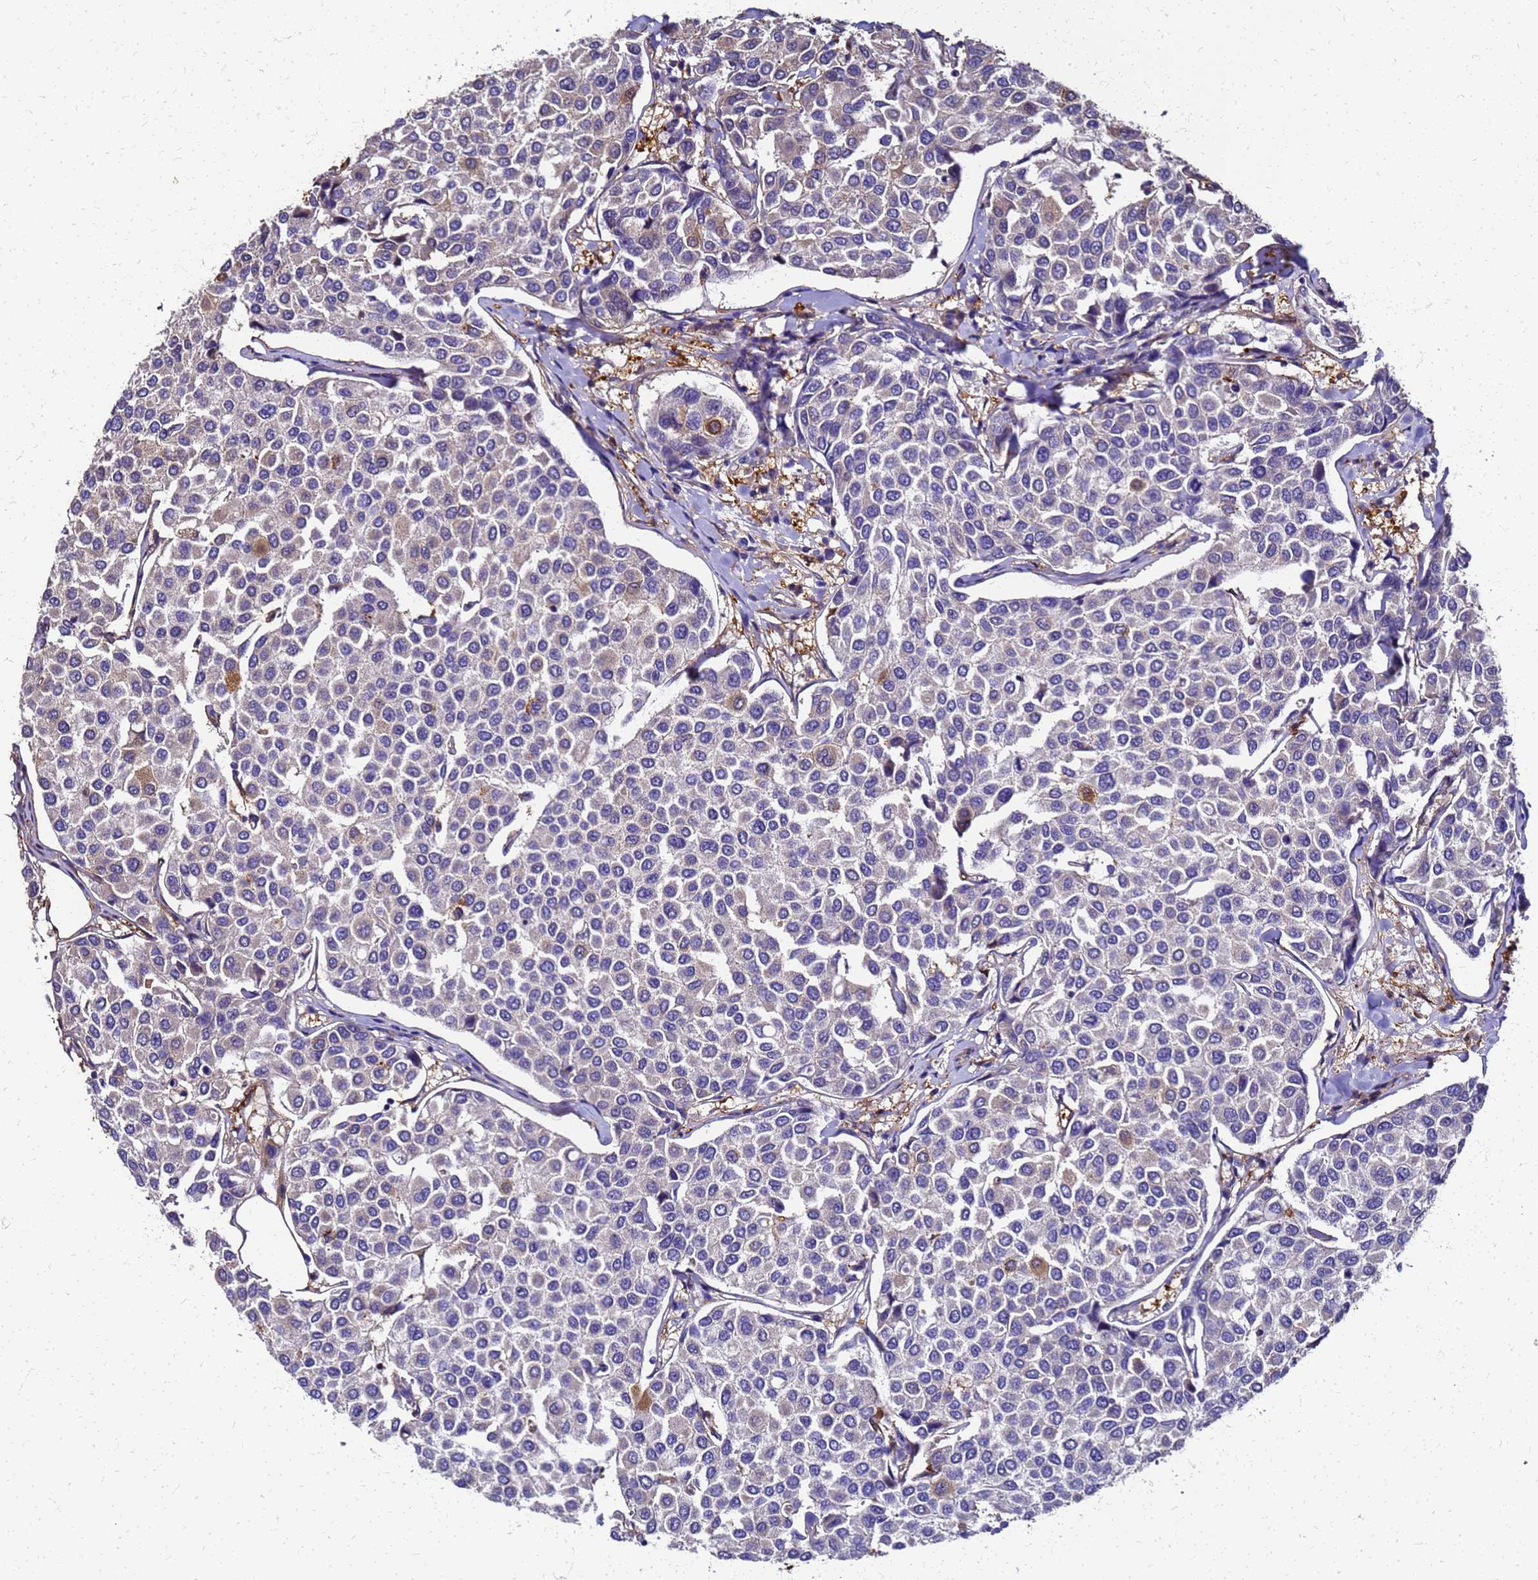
{"staining": {"intensity": "negative", "quantity": "none", "location": "none"}, "tissue": "breast cancer", "cell_type": "Tumor cells", "image_type": "cancer", "snomed": [{"axis": "morphology", "description": "Duct carcinoma"}, {"axis": "topography", "description": "Breast"}], "caption": "Micrograph shows no protein positivity in tumor cells of breast cancer tissue.", "gene": "S100A11", "patient": {"sex": "female", "age": 55}}